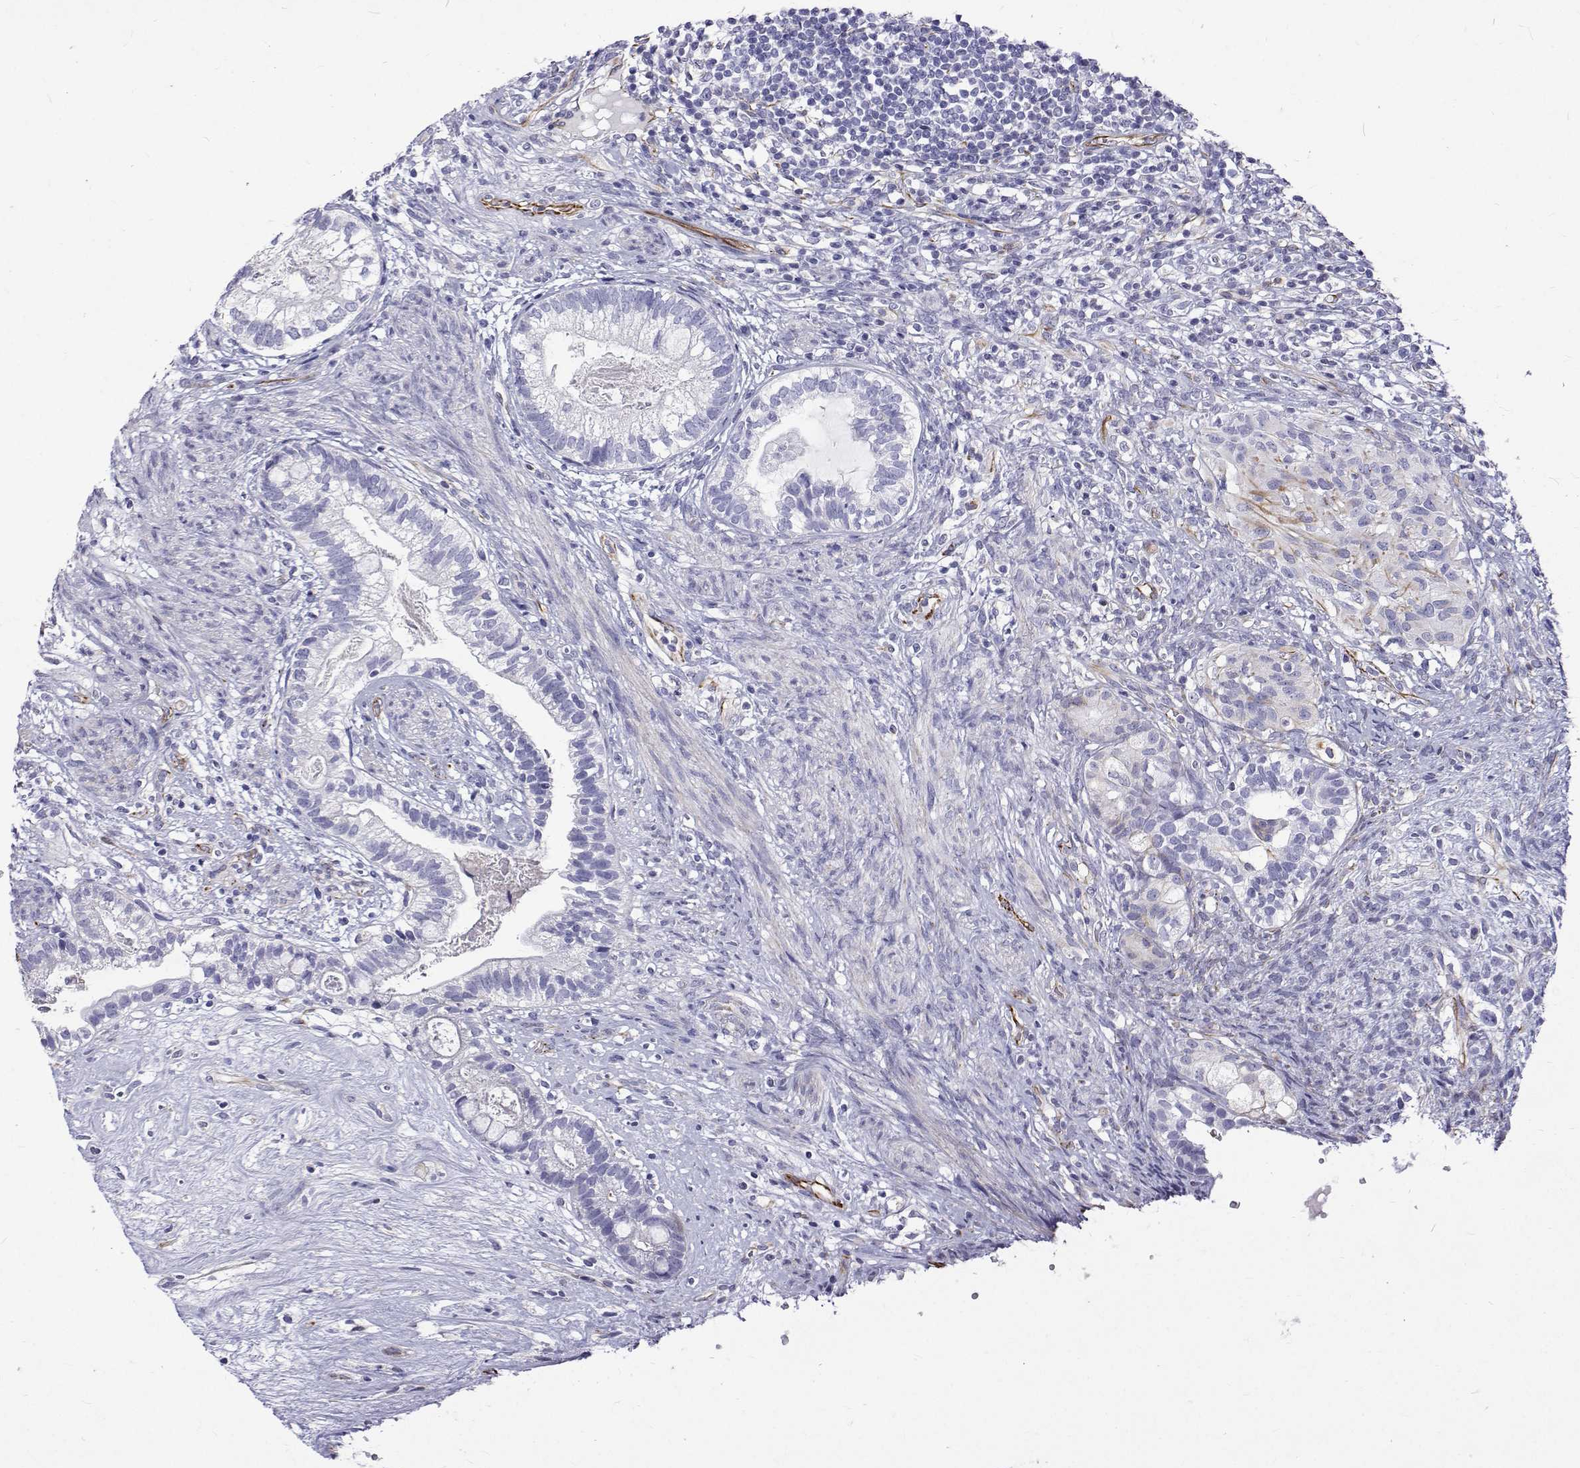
{"staining": {"intensity": "negative", "quantity": "none", "location": "none"}, "tissue": "testis cancer", "cell_type": "Tumor cells", "image_type": "cancer", "snomed": [{"axis": "morphology", "description": "Seminoma, NOS"}, {"axis": "morphology", "description": "Carcinoma, Embryonal, NOS"}, {"axis": "topography", "description": "Testis"}], "caption": "Immunohistochemistry (IHC) histopathology image of neoplastic tissue: testis cancer (seminoma) stained with DAB (3,3'-diaminobenzidine) demonstrates no significant protein staining in tumor cells.", "gene": "OPRPN", "patient": {"sex": "male", "age": 41}}